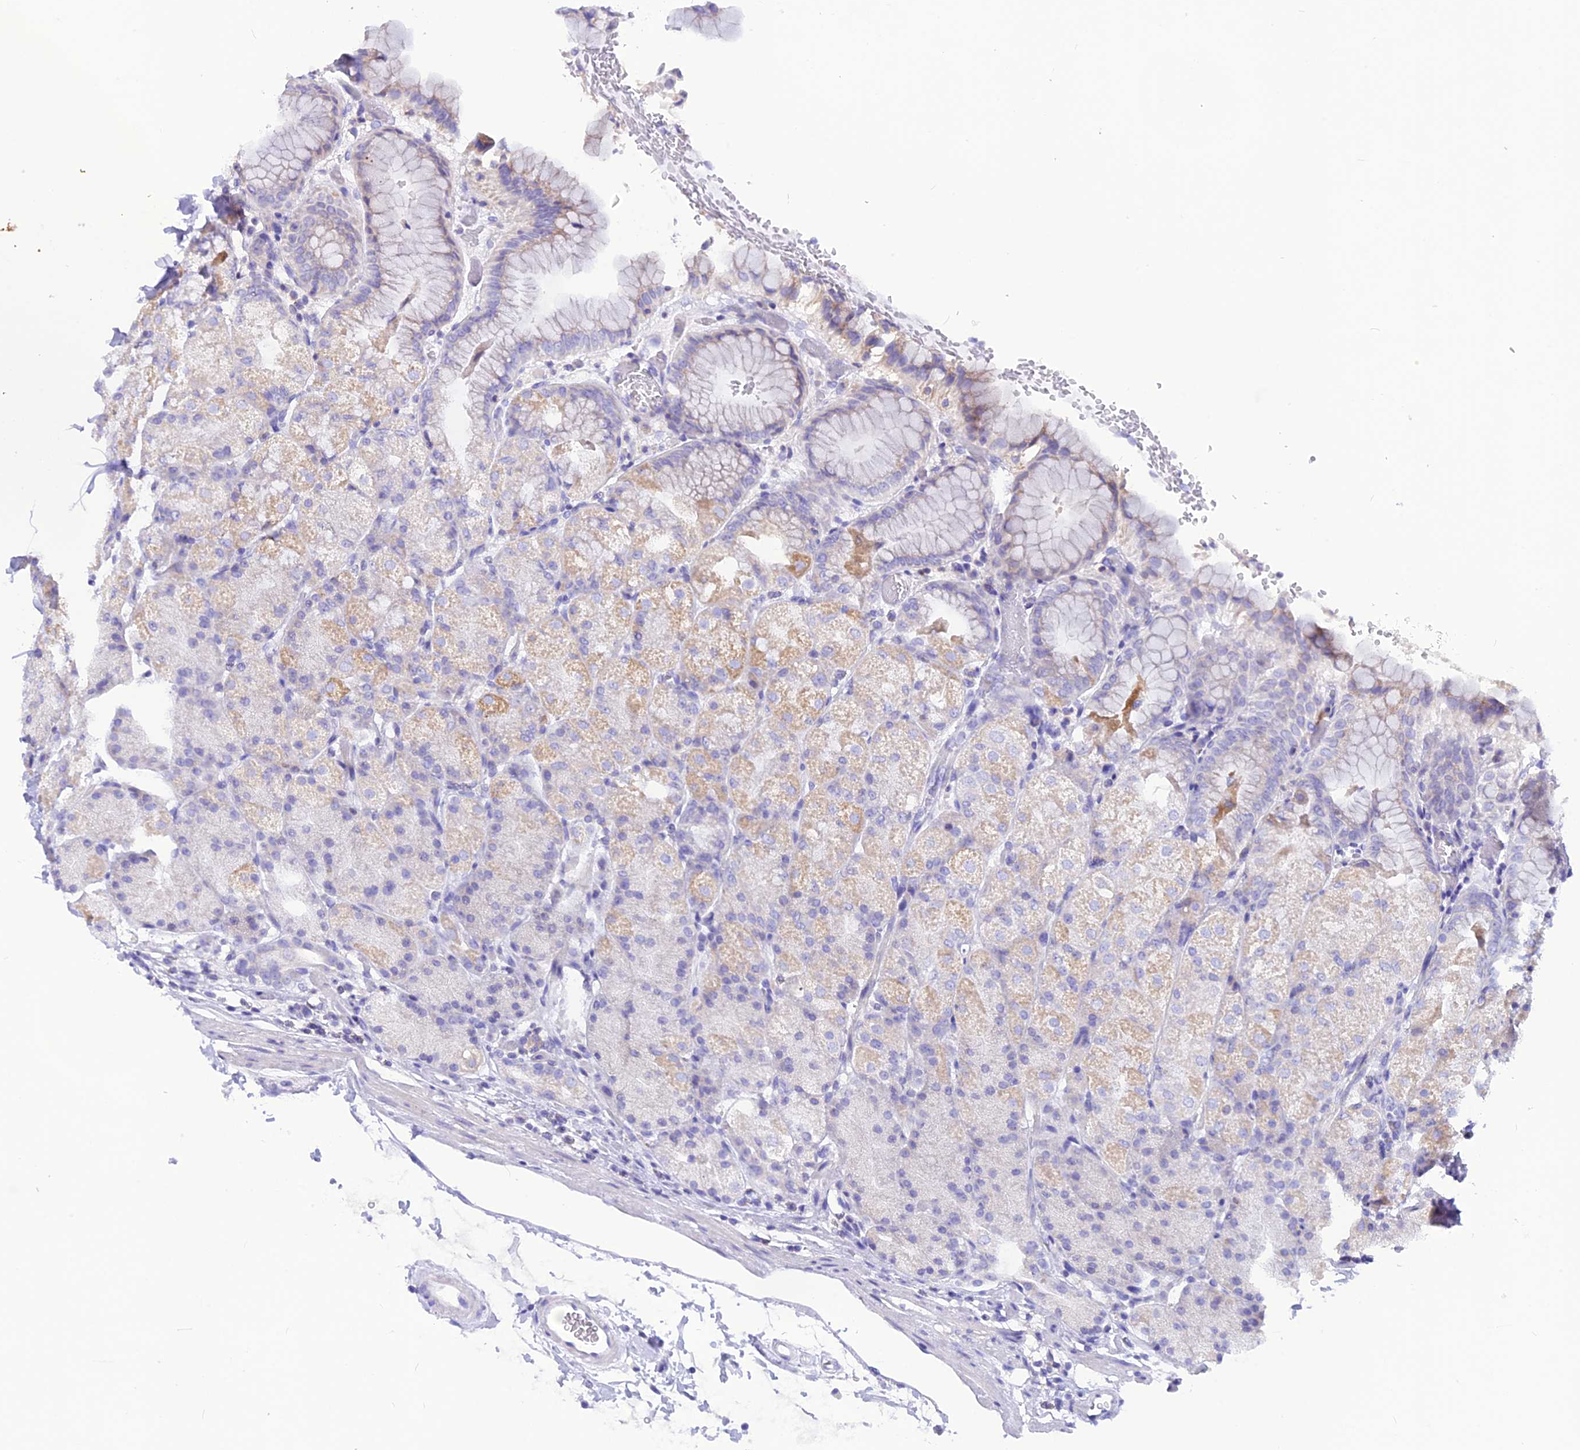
{"staining": {"intensity": "moderate", "quantity": "<25%", "location": "cytoplasmic/membranous"}, "tissue": "stomach", "cell_type": "Glandular cells", "image_type": "normal", "snomed": [{"axis": "morphology", "description": "Normal tissue, NOS"}, {"axis": "topography", "description": "Stomach, upper"}, {"axis": "topography", "description": "Stomach, lower"}], "caption": "A histopathology image of human stomach stained for a protein displays moderate cytoplasmic/membranous brown staining in glandular cells.", "gene": "GLYATL1B", "patient": {"sex": "male", "age": 62}}